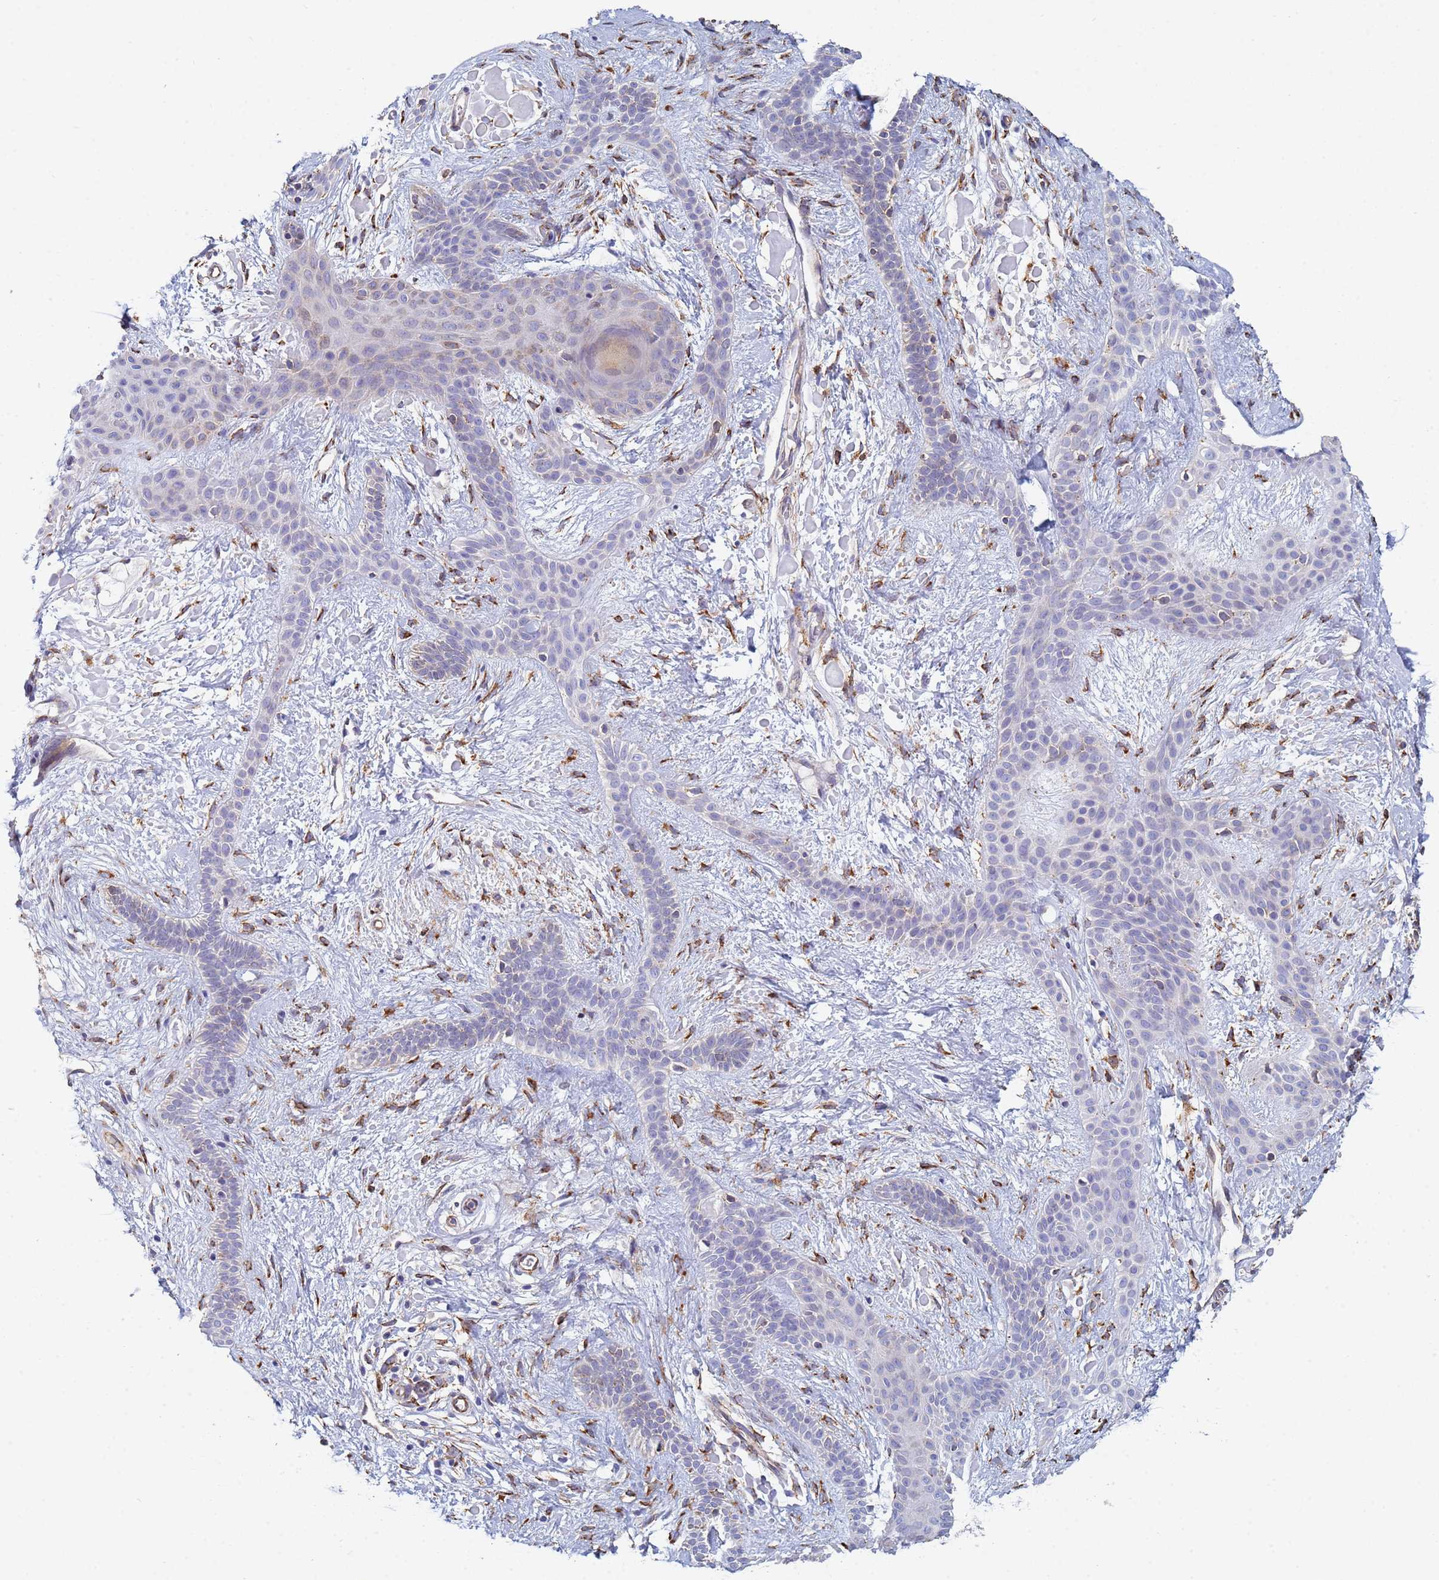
{"staining": {"intensity": "negative", "quantity": "none", "location": "none"}, "tissue": "skin cancer", "cell_type": "Tumor cells", "image_type": "cancer", "snomed": [{"axis": "morphology", "description": "Basal cell carcinoma"}, {"axis": "topography", "description": "Skin"}], "caption": "This is an IHC histopathology image of skin cancer. There is no expression in tumor cells.", "gene": "GDAP2", "patient": {"sex": "male", "age": 78}}